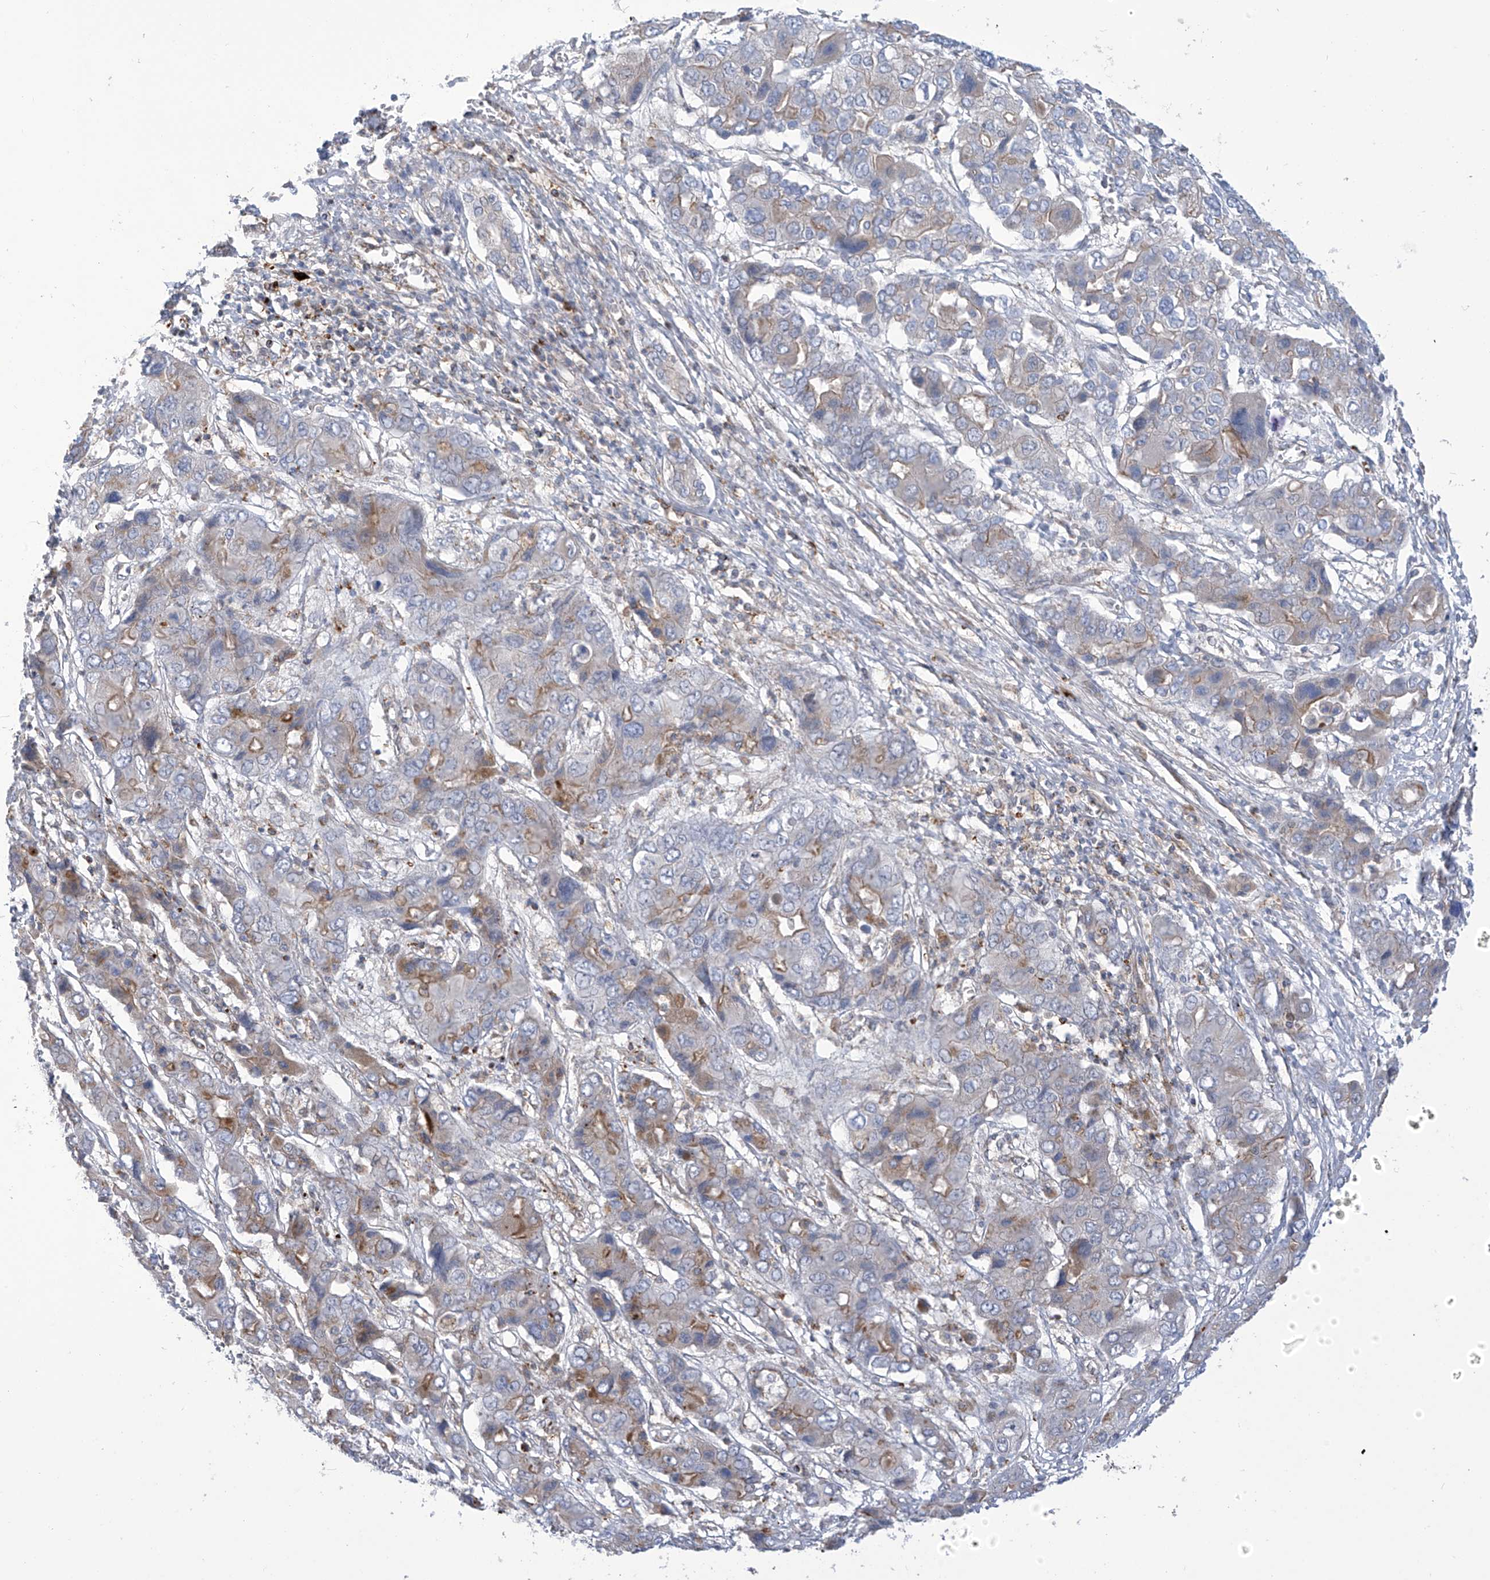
{"staining": {"intensity": "weak", "quantity": "<25%", "location": "cytoplasmic/membranous"}, "tissue": "liver cancer", "cell_type": "Tumor cells", "image_type": "cancer", "snomed": [{"axis": "morphology", "description": "Cholangiocarcinoma"}, {"axis": "topography", "description": "Liver"}], "caption": "A histopathology image of cholangiocarcinoma (liver) stained for a protein shows no brown staining in tumor cells.", "gene": "IBA57", "patient": {"sex": "male", "age": 67}}